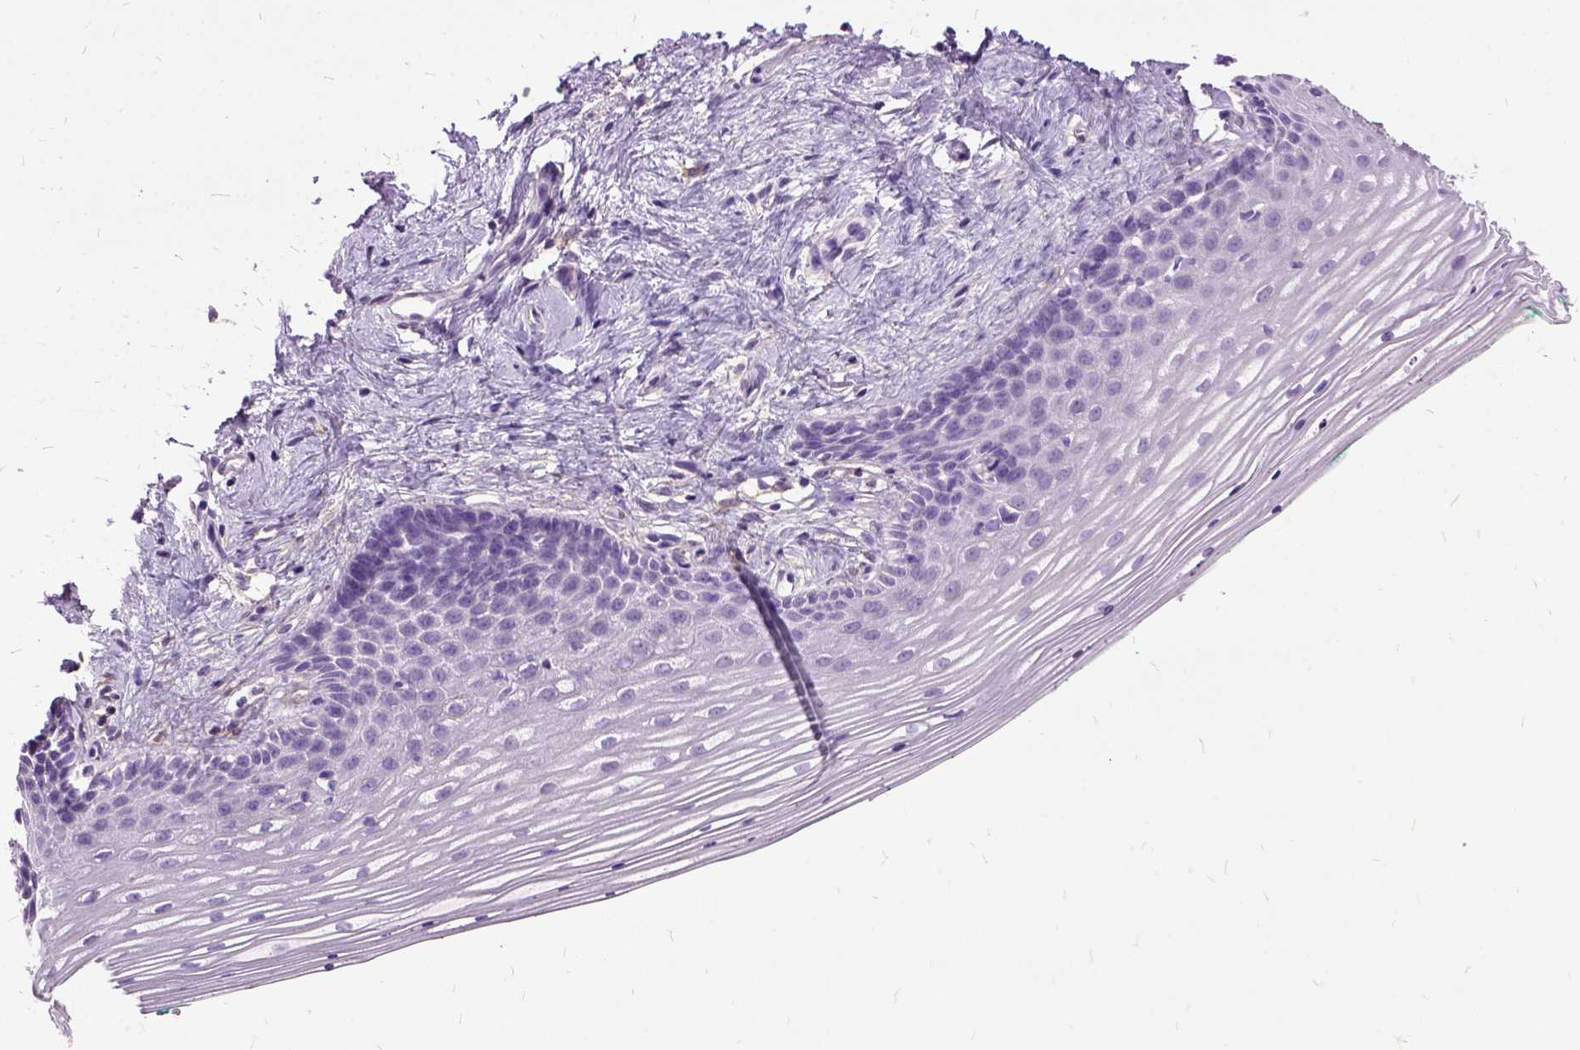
{"staining": {"intensity": "negative", "quantity": "none", "location": "none"}, "tissue": "vagina", "cell_type": "Squamous epithelial cells", "image_type": "normal", "snomed": [{"axis": "morphology", "description": "Normal tissue, NOS"}, {"axis": "topography", "description": "Vagina"}], "caption": "Protein analysis of benign vagina displays no significant positivity in squamous epithelial cells.", "gene": "MME", "patient": {"sex": "female", "age": 42}}